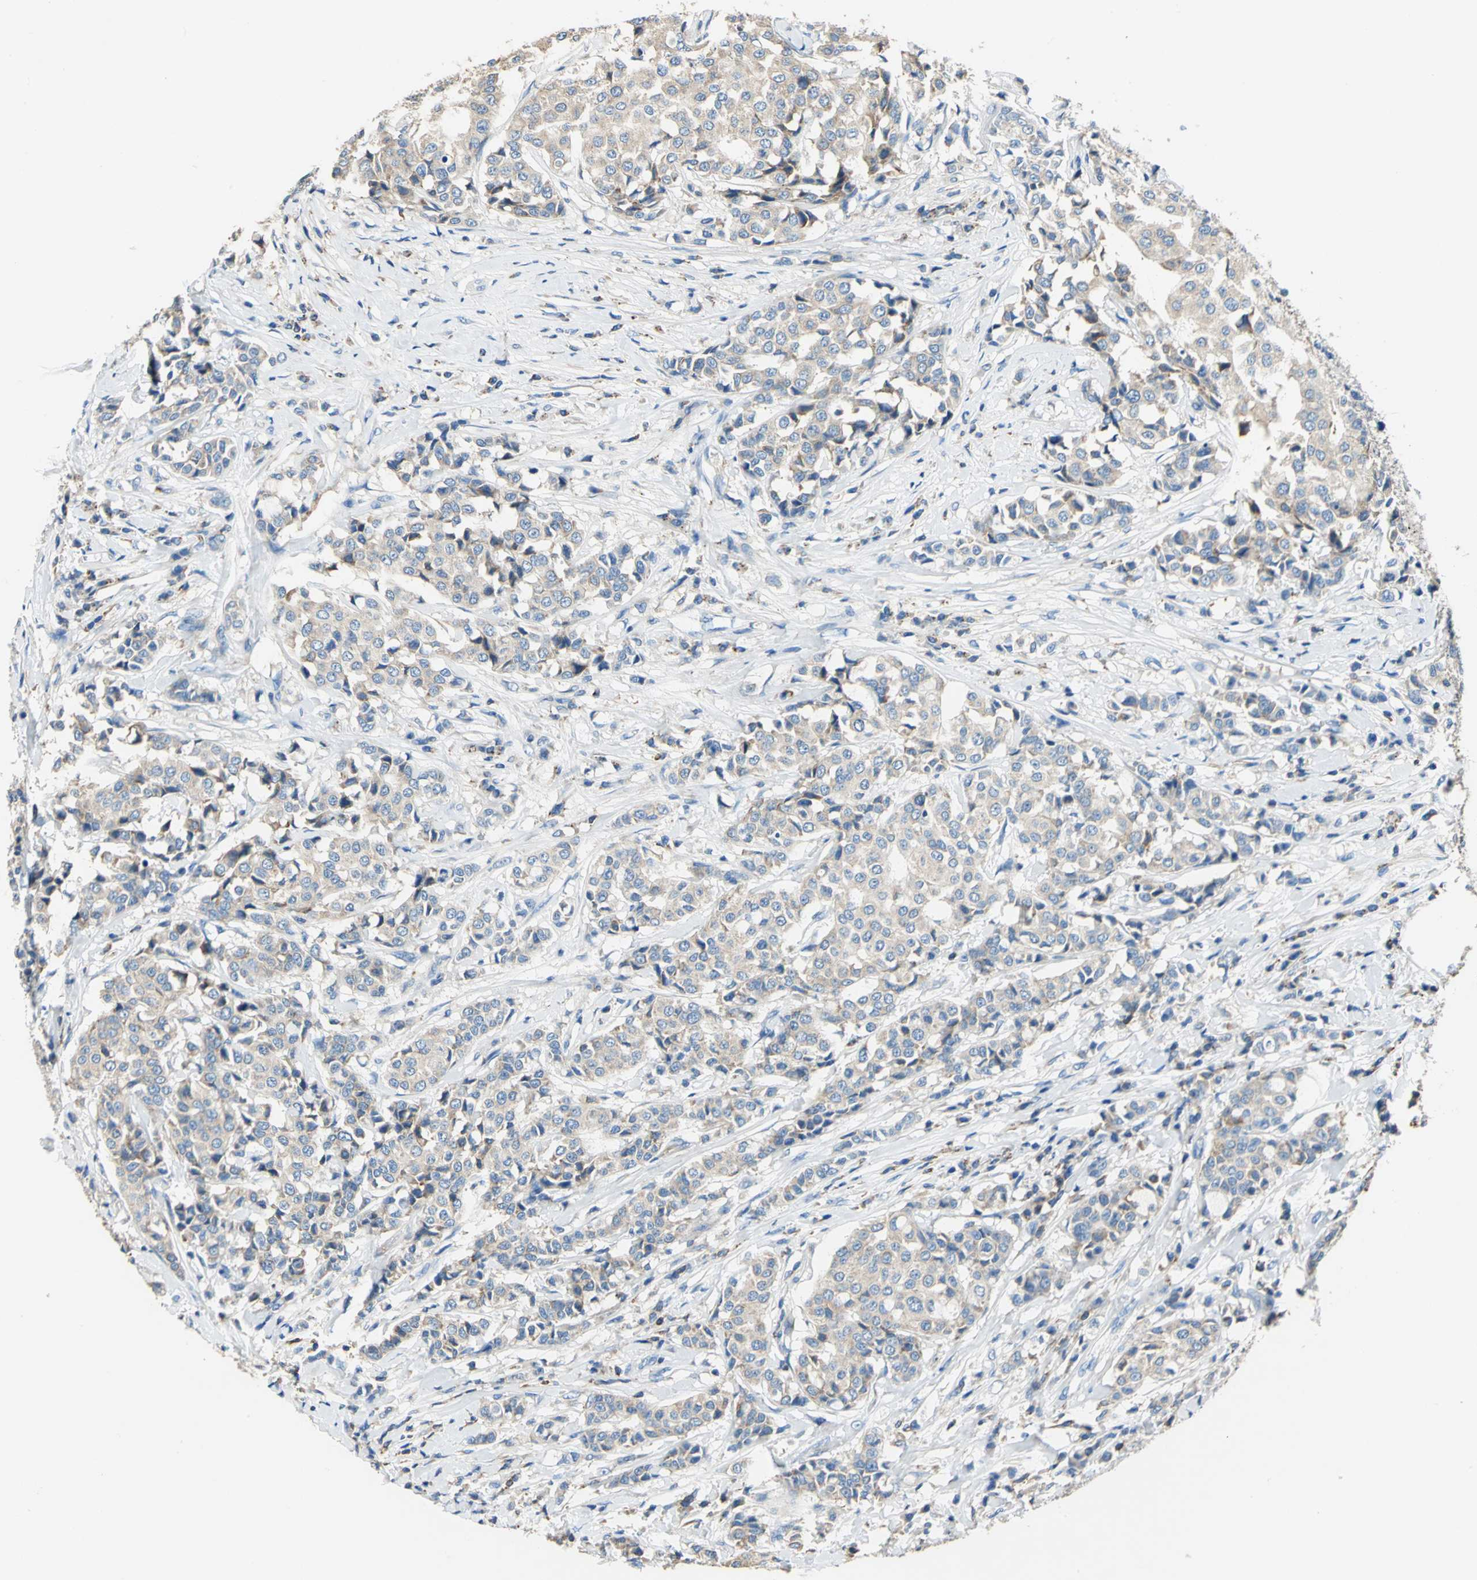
{"staining": {"intensity": "moderate", "quantity": ">75%", "location": "cytoplasmic/membranous"}, "tissue": "breast cancer", "cell_type": "Tumor cells", "image_type": "cancer", "snomed": [{"axis": "morphology", "description": "Duct carcinoma"}, {"axis": "topography", "description": "Breast"}], "caption": "Human breast cancer stained for a protein (brown) demonstrates moderate cytoplasmic/membranous positive positivity in approximately >75% of tumor cells.", "gene": "SEPTIN6", "patient": {"sex": "female", "age": 27}}